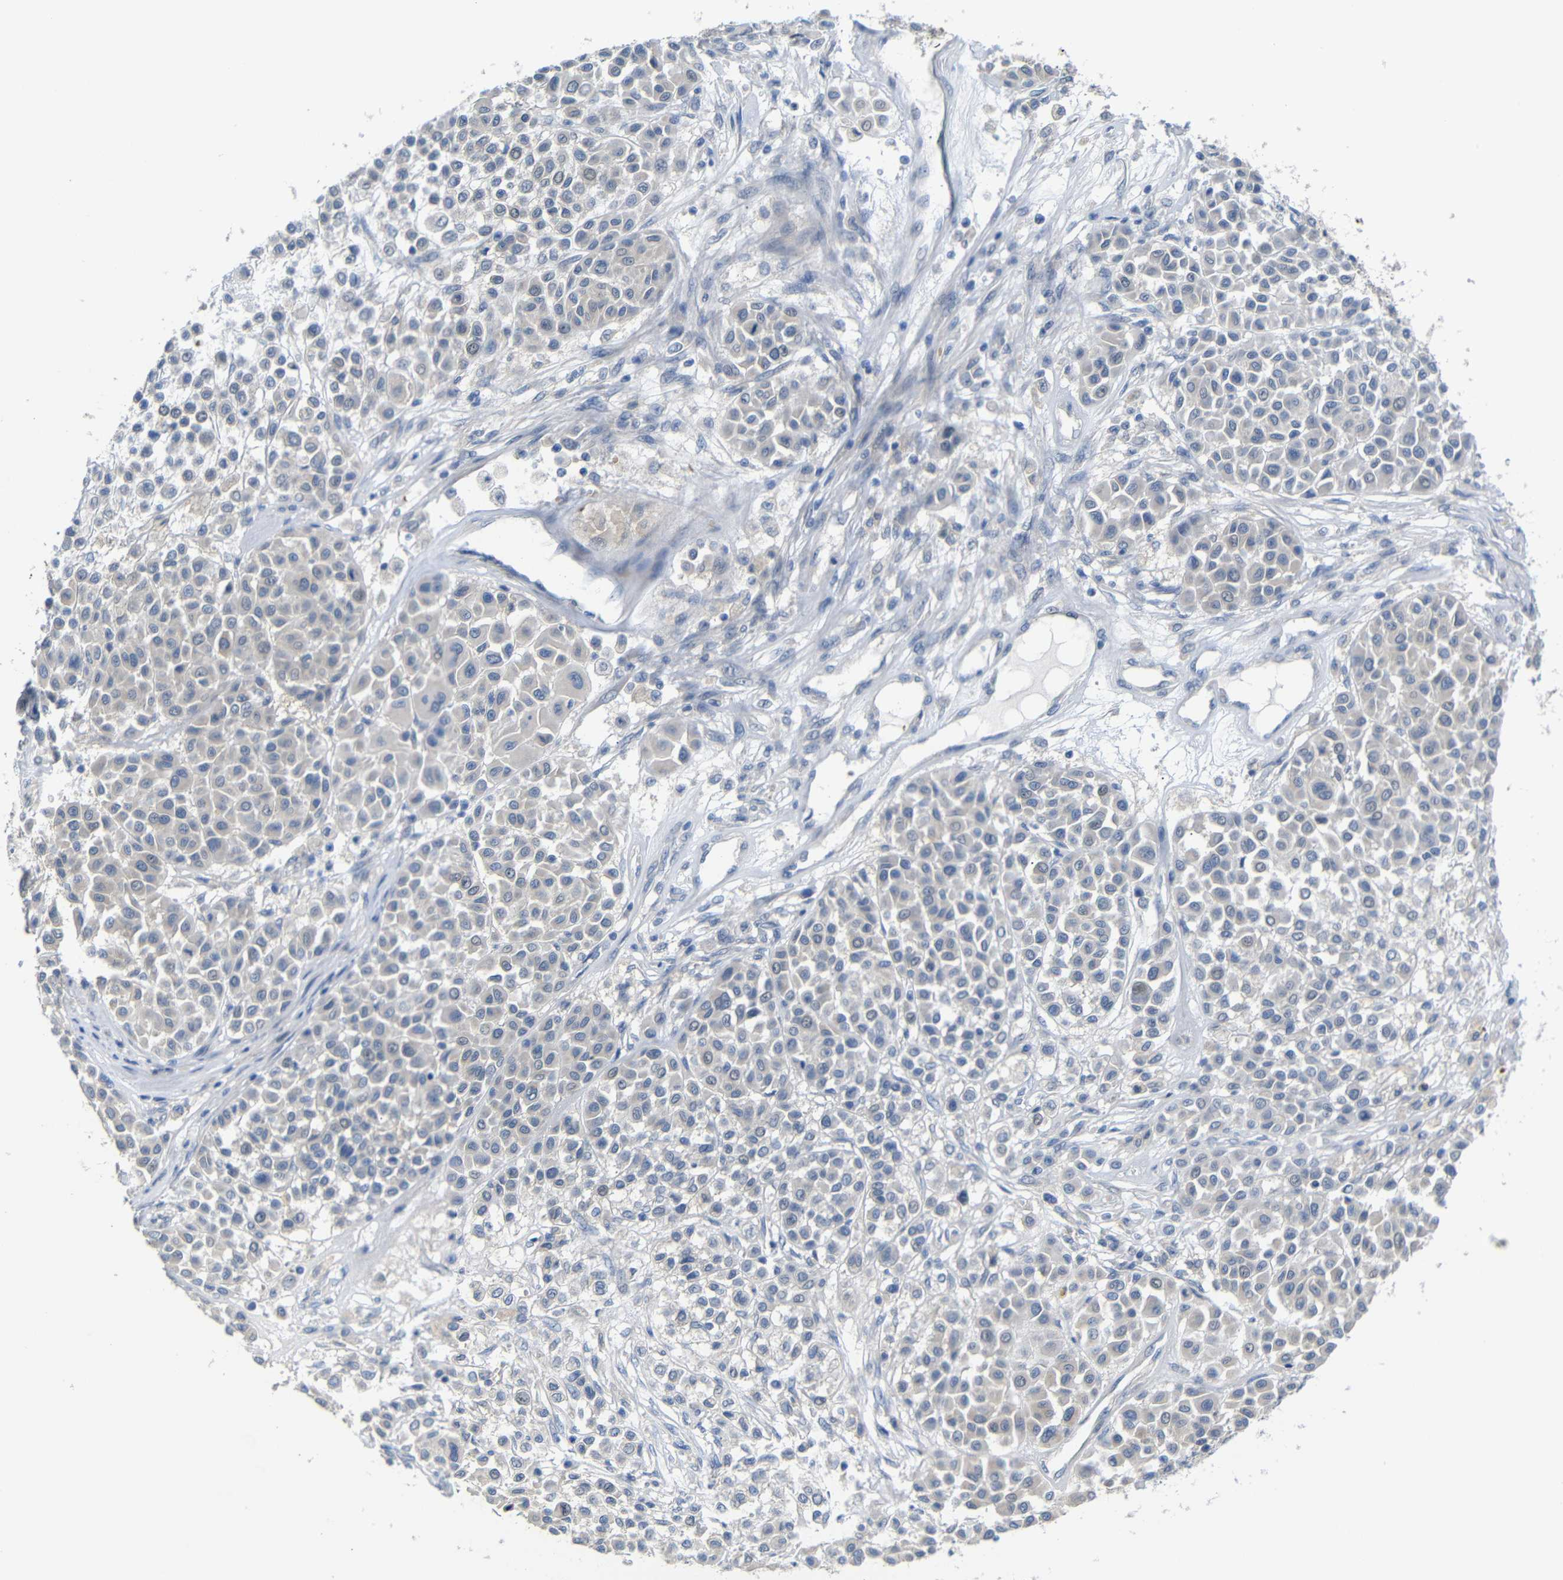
{"staining": {"intensity": "weak", "quantity": ">75%", "location": "cytoplasmic/membranous"}, "tissue": "melanoma", "cell_type": "Tumor cells", "image_type": "cancer", "snomed": [{"axis": "morphology", "description": "Malignant melanoma, Metastatic site"}, {"axis": "topography", "description": "Soft tissue"}], "caption": "The immunohistochemical stain labels weak cytoplasmic/membranous expression in tumor cells of melanoma tissue. (DAB = brown stain, brightfield microscopy at high magnification).", "gene": "TBC1D32", "patient": {"sex": "male", "age": 41}}